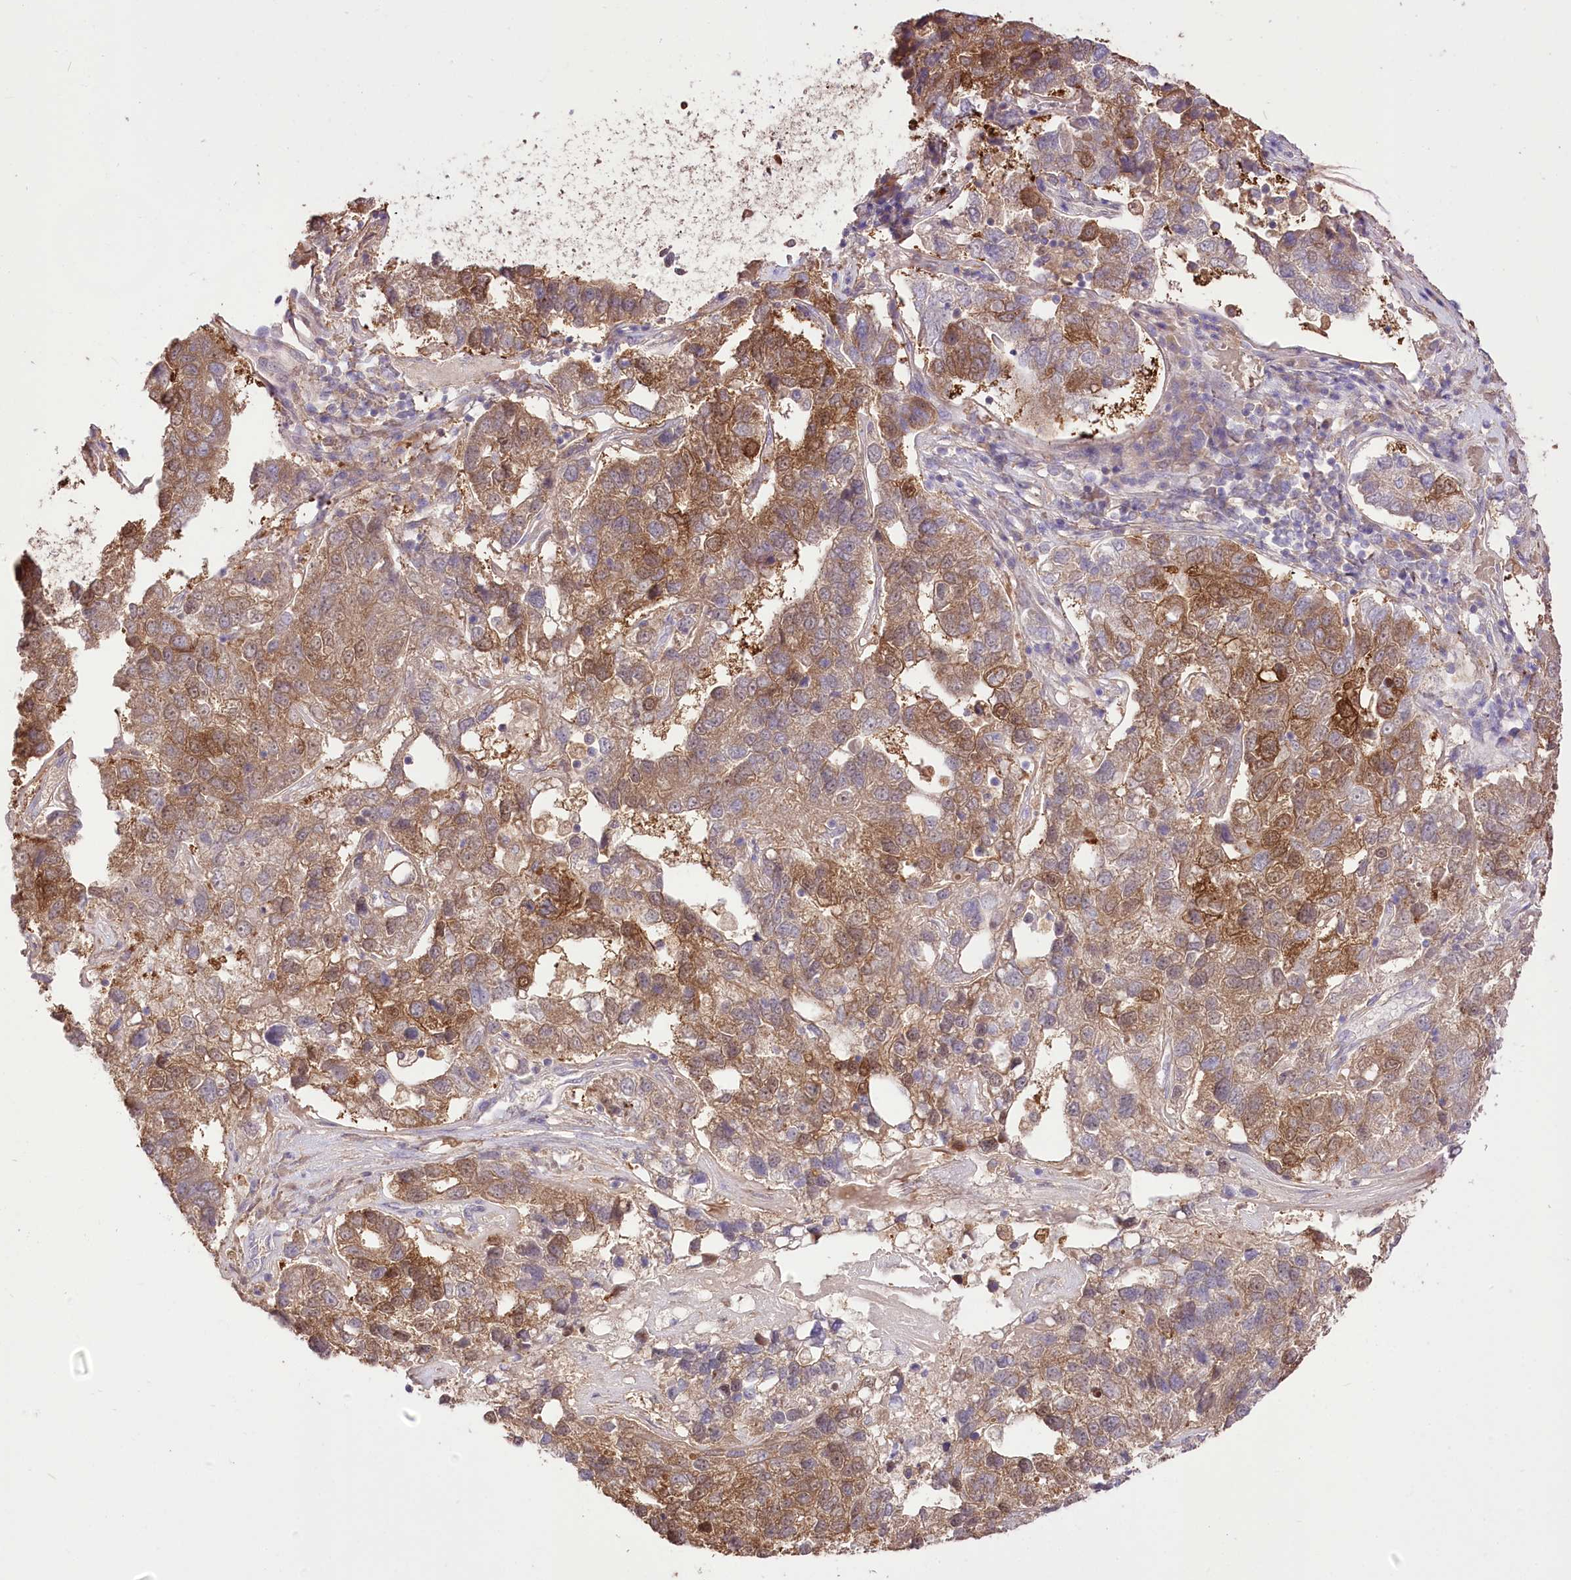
{"staining": {"intensity": "moderate", "quantity": ">75%", "location": "cytoplasmic/membranous"}, "tissue": "pancreatic cancer", "cell_type": "Tumor cells", "image_type": "cancer", "snomed": [{"axis": "morphology", "description": "Adenocarcinoma, NOS"}, {"axis": "topography", "description": "Pancreas"}], "caption": "Pancreatic cancer tissue exhibits moderate cytoplasmic/membranous positivity in approximately >75% of tumor cells, visualized by immunohistochemistry.", "gene": "R3HDM2", "patient": {"sex": "female", "age": 61}}